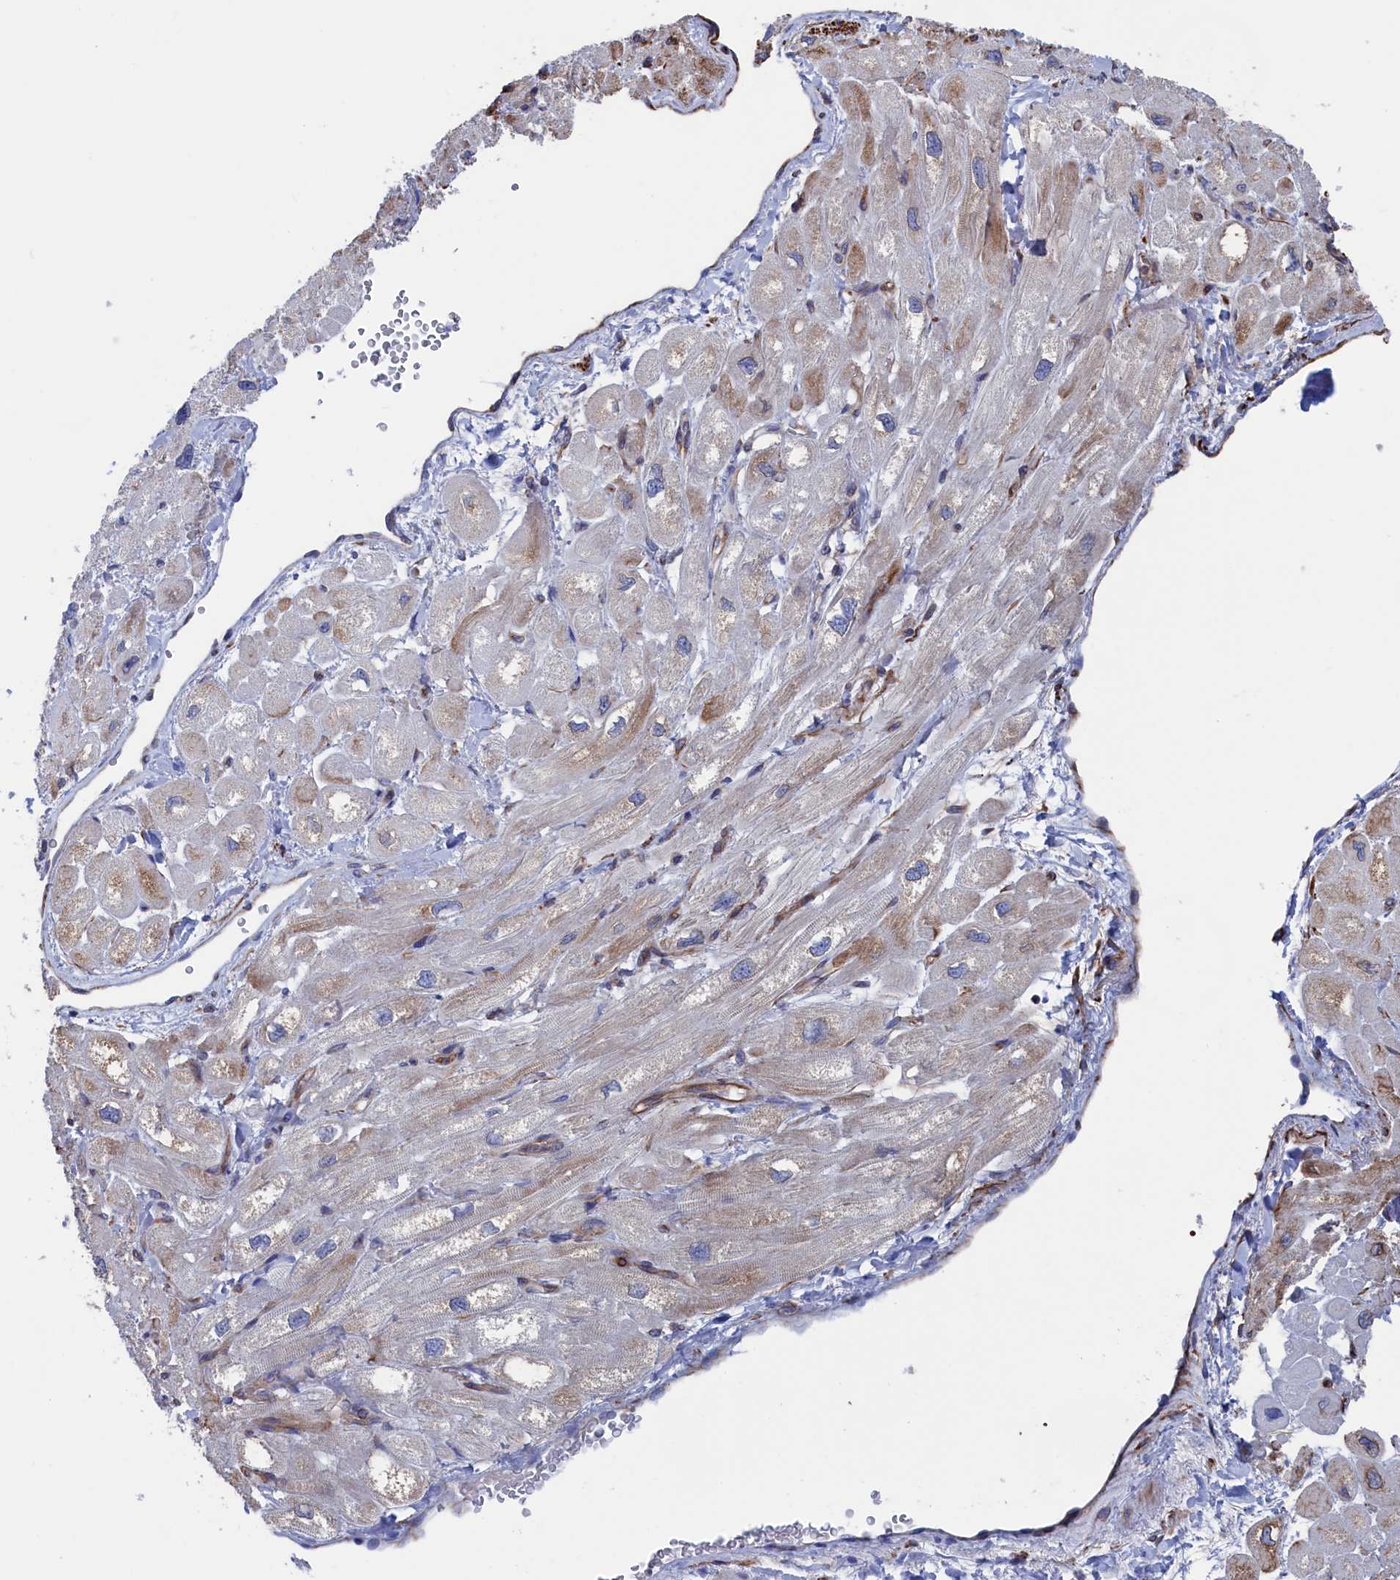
{"staining": {"intensity": "weak", "quantity": "<25%", "location": "cytoplasmic/membranous"}, "tissue": "heart muscle", "cell_type": "Cardiomyocytes", "image_type": "normal", "snomed": [{"axis": "morphology", "description": "Normal tissue, NOS"}, {"axis": "topography", "description": "Heart"}], "caption": "This micrograph is of unremarkable heart muscle stained with immunohistochemistry (IHC) to label a protein in brown with the nuclei are counter-stained blue. There is no positivity in cardiomyocytes. The staining is performed using DAB (3,3'-diaminobenzidine) brown chromogen with nuclei counter-stained in using hematoxylin.", "gene": "NUTF2", "patient": {"sex": "male", "age": 65}}